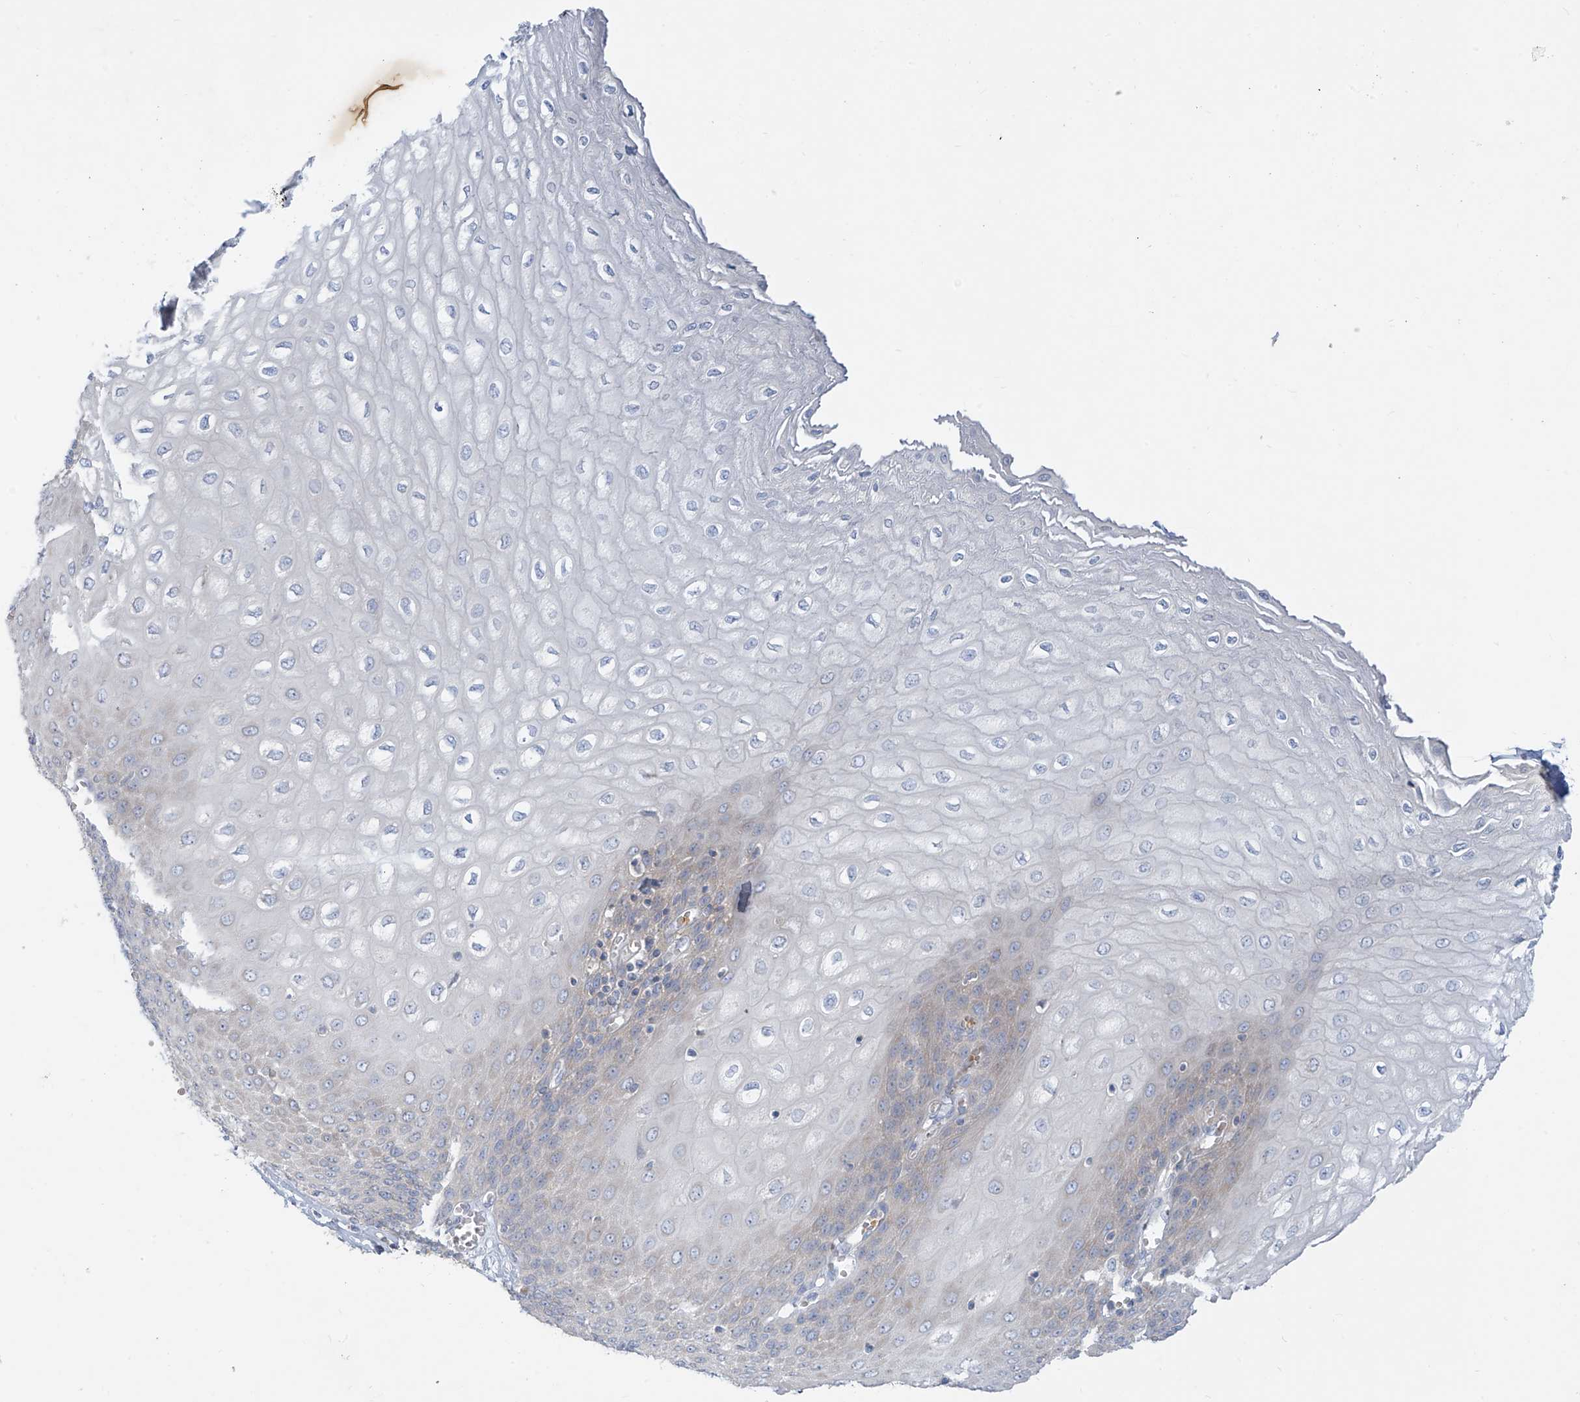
{"staining": {"intensity": "weak", "quantity": "<25%", "location": "cytoplasmic/membranous"}, "tissue": "esophagus", "cell_type": "Squamous epithelial cells", "image_type": "normal", "snomed": [{"axis": "morphology", "description": "Normal tissue, NOS"}, {"axis": "topography", "description": "Esophagus"}], "caption": "Immunohistochemical staining of benign human esophagus reveals no significant positivity in squamous epithelial cells.", "gene": "DGKQ", "patient": {"sex": "male", "age": 60}}